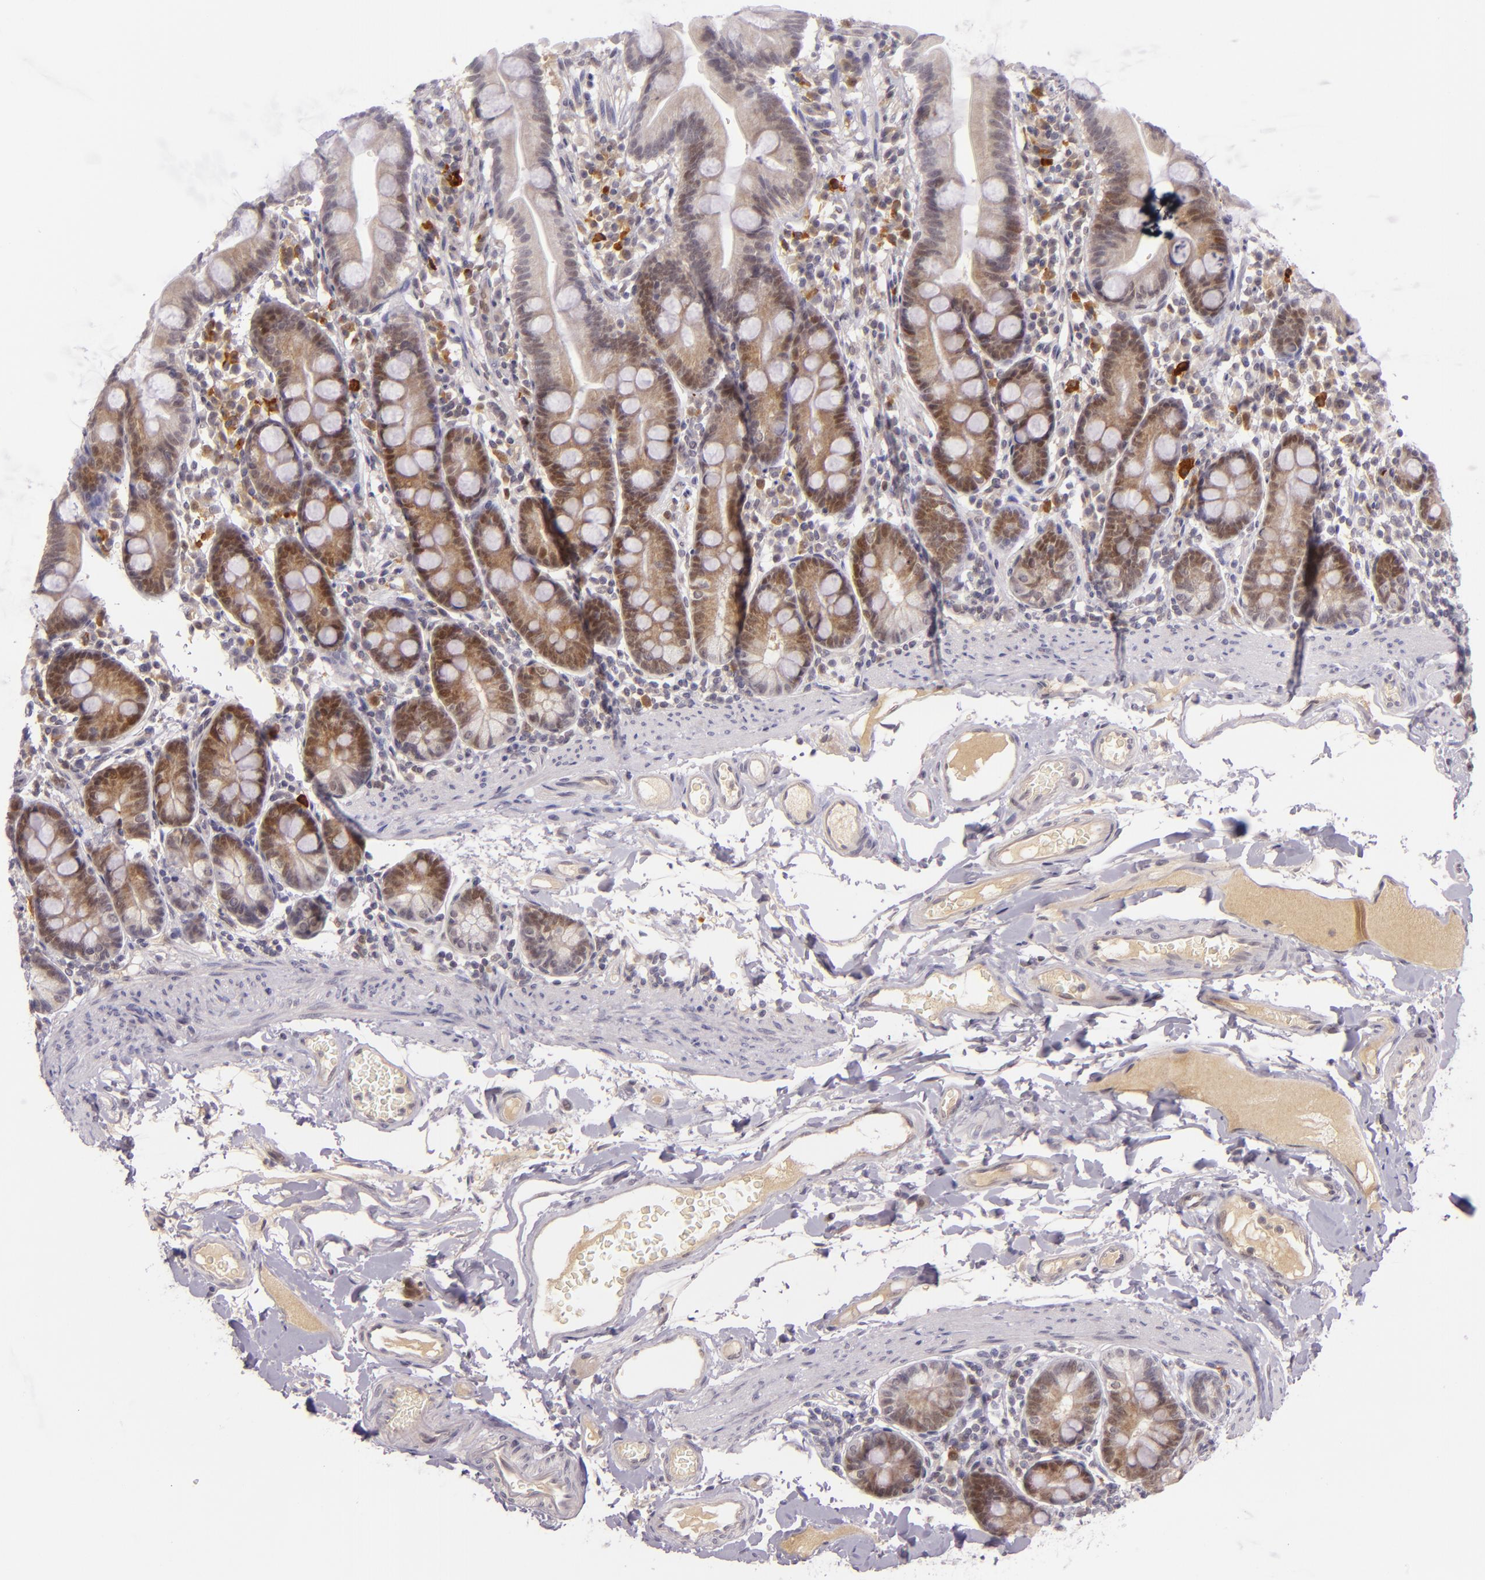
{"staining": {"intensity": "moderate", "quantity": "25%-75%", "location": "cytoplasmic/membranous,nuclear"}, "tissue": "duodenum", "cell_type": "Glandular cells", "image_type": "normal", "snomed": [{"axis": "morphology", "description": "Normal tissue, NOS"}, {"axis": "topography", "description": "Duodenum"}], "caption": "Duodenum stained with DAB immunohistochemistry (IHC) exhibits medium levels of moderate cytoplasmic/membranous,nuclear expression in approximately 25%-75% of glandular cells.", "gene": "CSE1L", "patient": {"sex": "male", "age": 50}}